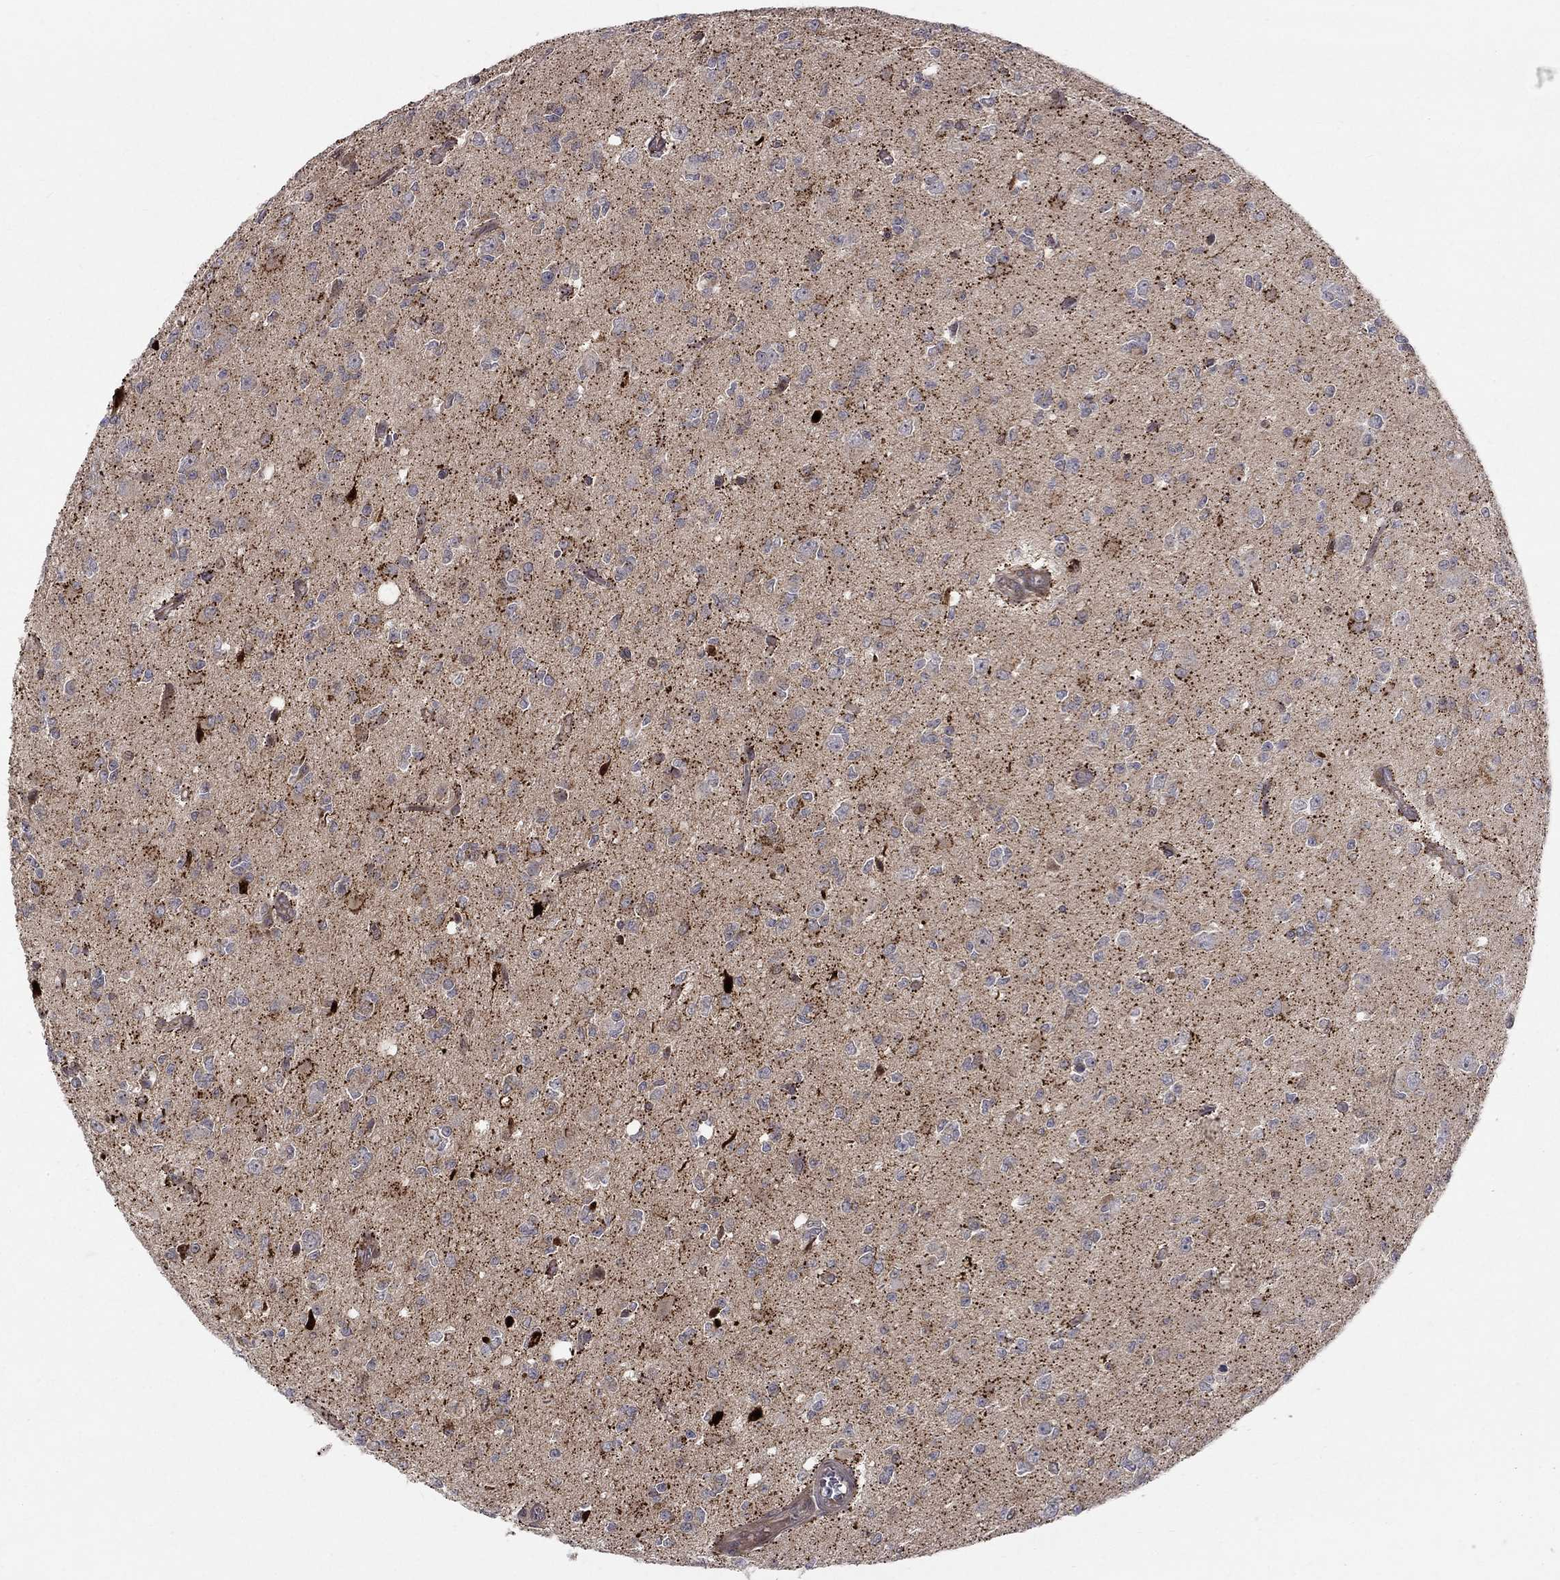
{"staining": {"intensity": "negative", "quantity": "none", "location": "none"}, "tissue": "glioma", "cell_type": "Tumor cells", "image_type": "cancer", "snomed": [{"axis": "morphology", "description": "Glioma, malignant, Low grade"}, {"axis": "topography", "description": "Brain"}], "caption": "Immunohistochemistry micrograph of neoplastic tissue: malignant glioma (low-grade) stained with DAB shows no significant protein staining in tumor cells.", "gene": "WDR19", "patient": {"sex": "female", "age": 45}}